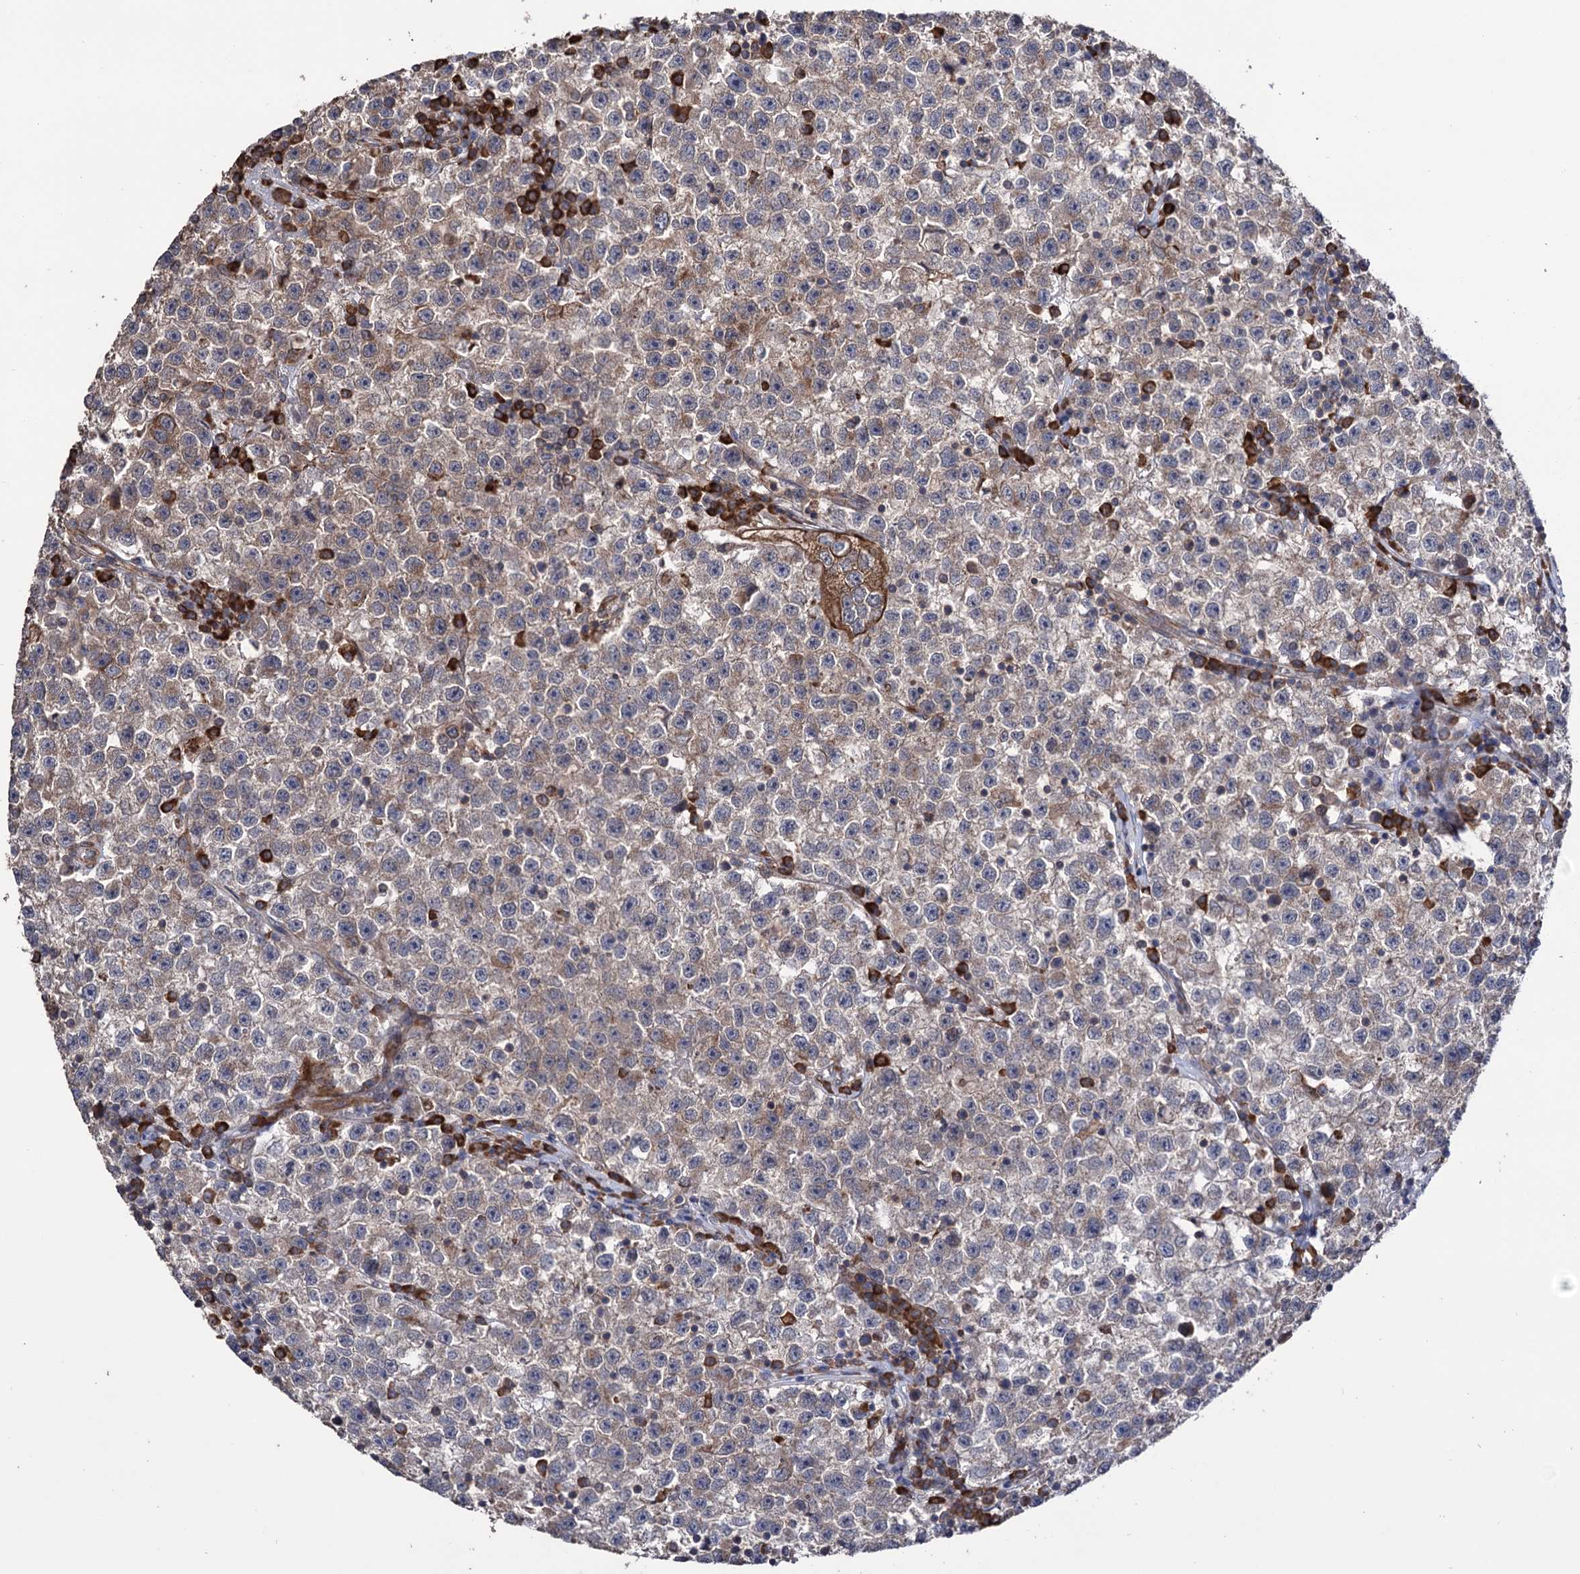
{"staining": {"intensity": "moderate", "quantity": "25%-75%", "location": "cytoplasmic/membranous"}, "tissue": "testis cancer", "cell_type": "Tumor cells", "image_type": "cancer", "snomed": [{"axis": "morphology", "description": "Seminoma, NOS"}, {"axis": "topography", "description": "Testis"}], "caption": "Testis cancer was stained to show a protein in brown. There is medium levels of moderate cytoplasmic/membranous positivity in approximately 25%-75% of tumor cells.", "gene": "CDAN1", "patient": {"sex": "male", "age": 22}}